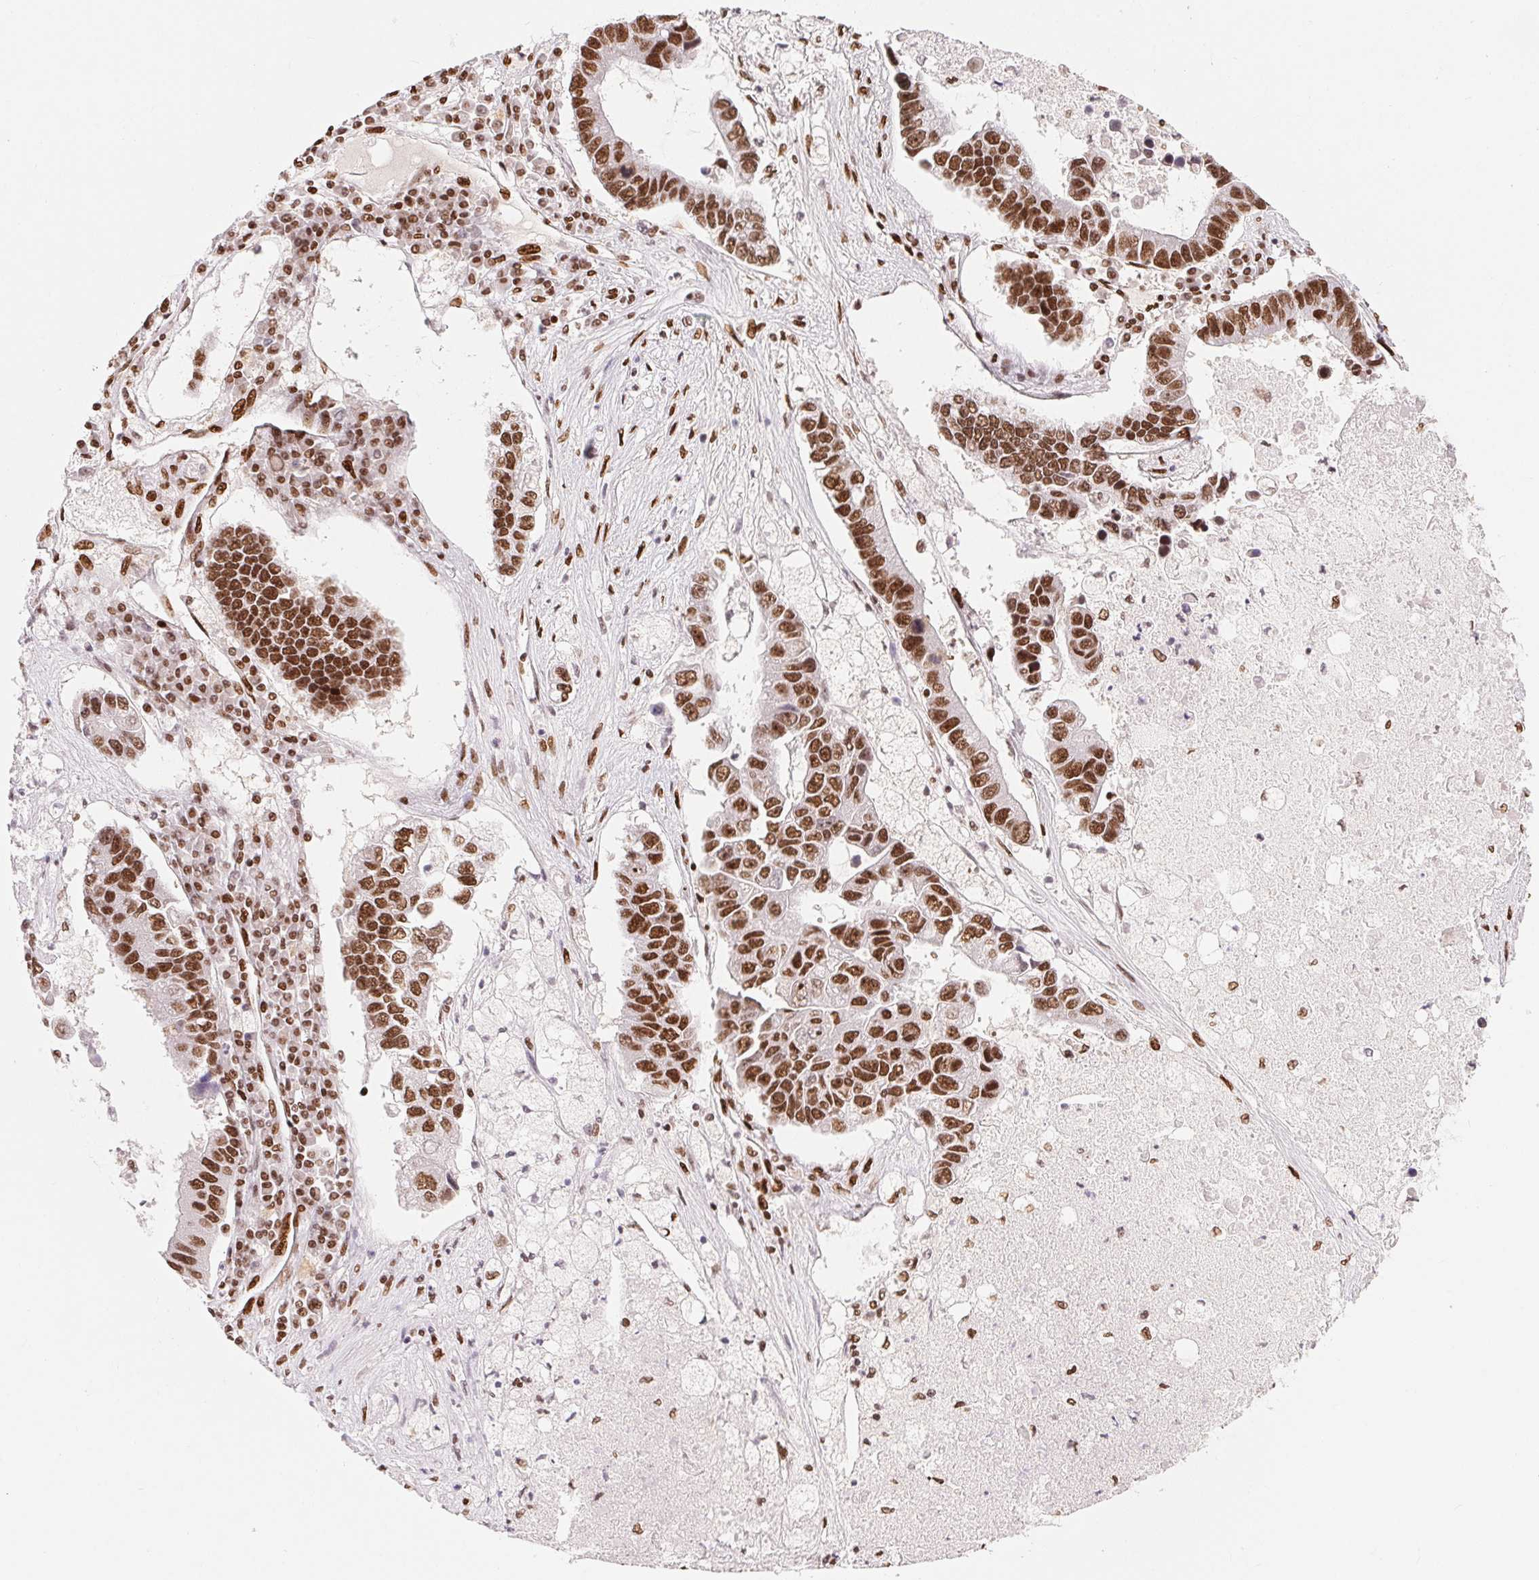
{"staining": {"intensity": "strong", "quantity": ">75%", "location": "nuclear"}, "tissue": "lung cancer", "cell_type": "Tumor cells", "image_type": "cancer", "snomed": [{"axis": "morphology", "description": "Adenocarcinoma, NOS"}, {"axis": "topography", "description": "Bronchus"}, {"axis": "topography", "description": "Lung"}], "caption": "Tumor cells show high levels of strong nuclear staining in about >75% of cells in human lung cancer.", "gene": "ZNF80", "patient": {"sex": "female", "age": 51}}